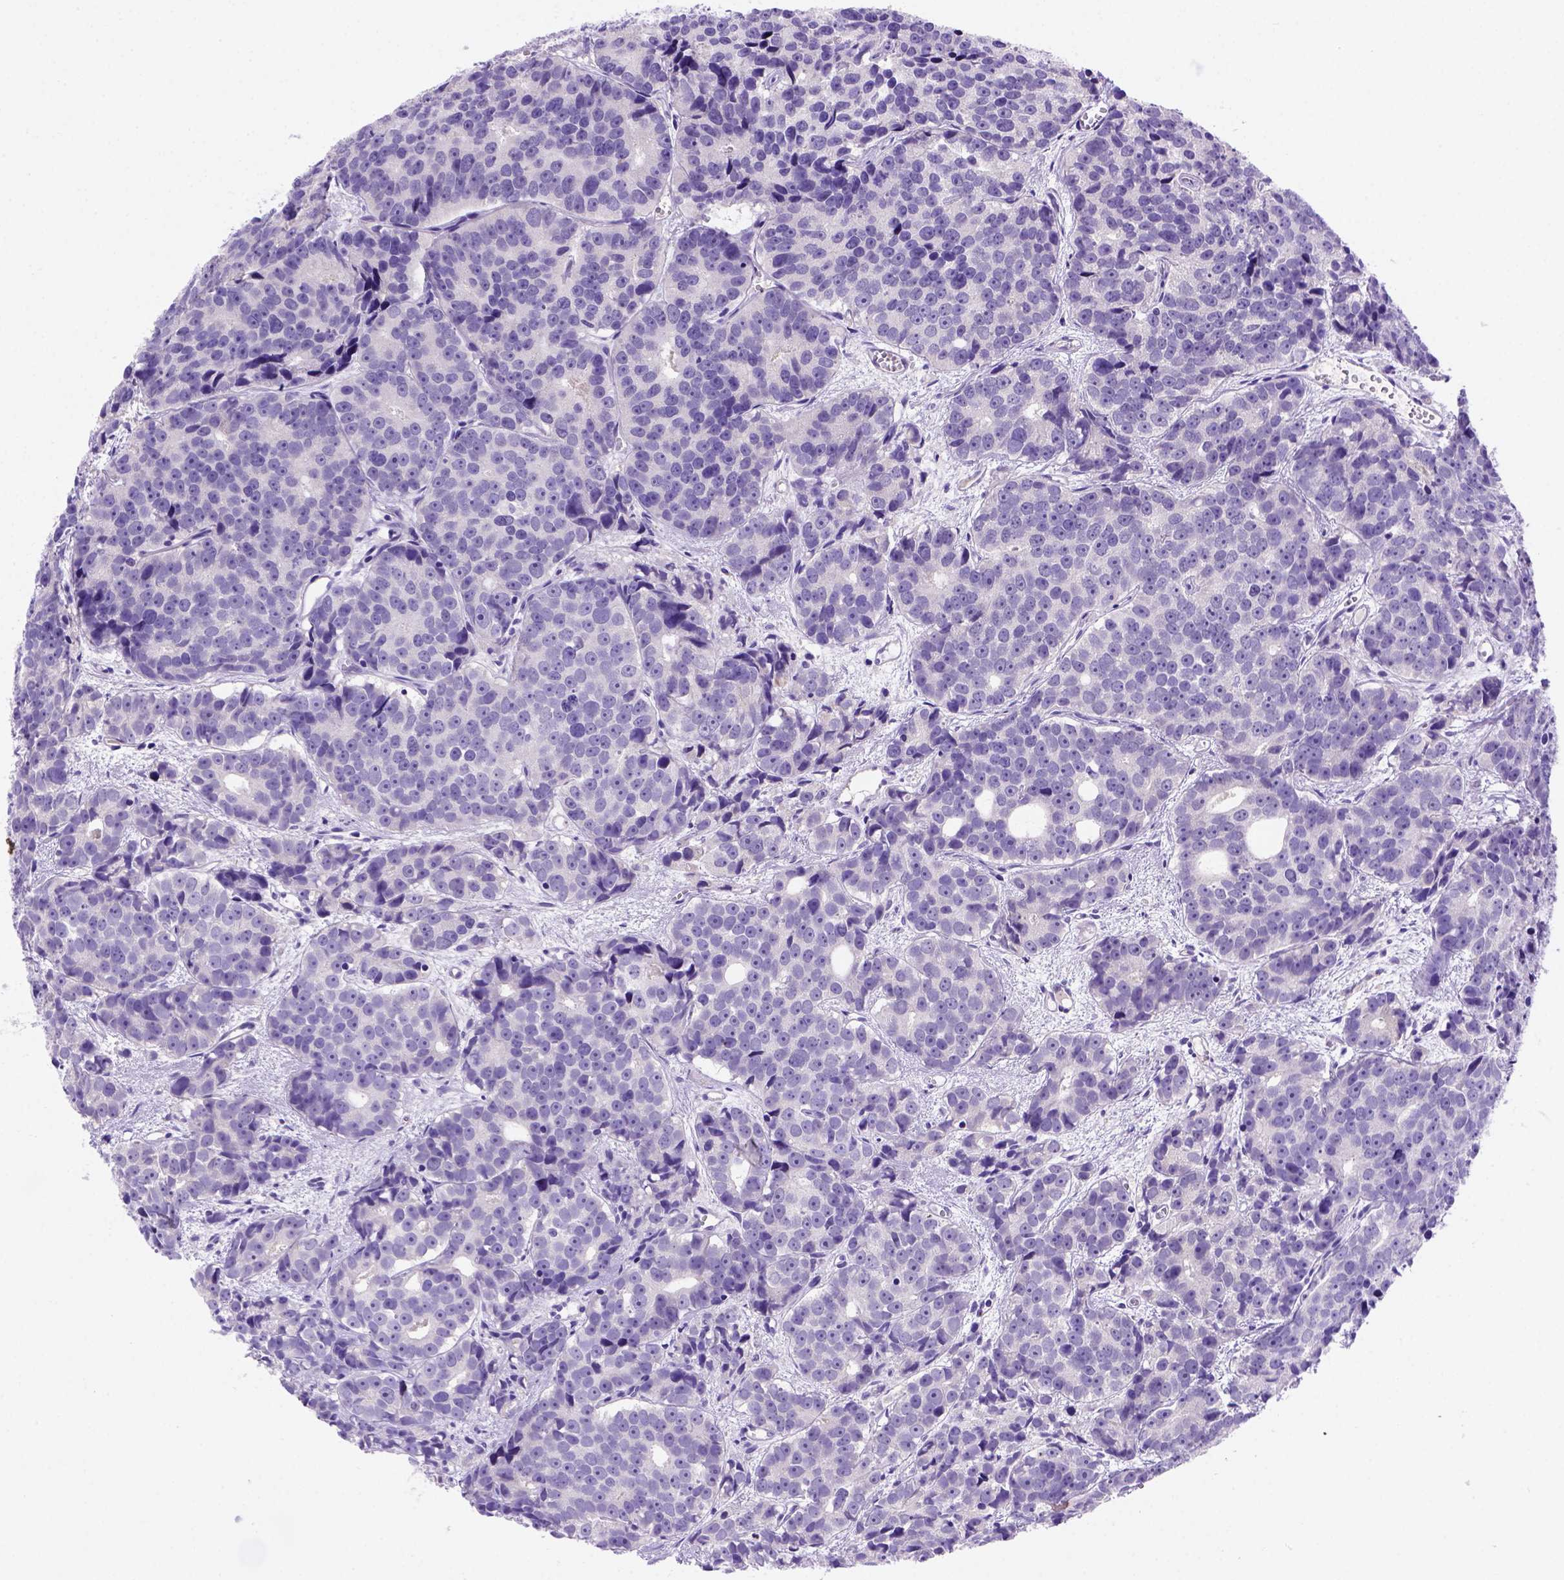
{"staining": {"intensity": "negative", "quantity": "none", "location": "none"}, "tissue": "prostate cancer", "cell_type": "Tumor cells", "image_type": "cancer", "snomed": [{"axis": "morphology", "description": "Adenocarcinoma, High grade"}, {"axis": "topography", "description": "Prostate"}], "caption": "Prostate cancer was stained to show a protein in brown. There is no significant positivity in tumor cells. (DAB (3,3'-diaminobenzidine) immunohistochemistry, high magnification).", "gene": "FAM81B", "patient": {"sex": "male", "age": 77}}